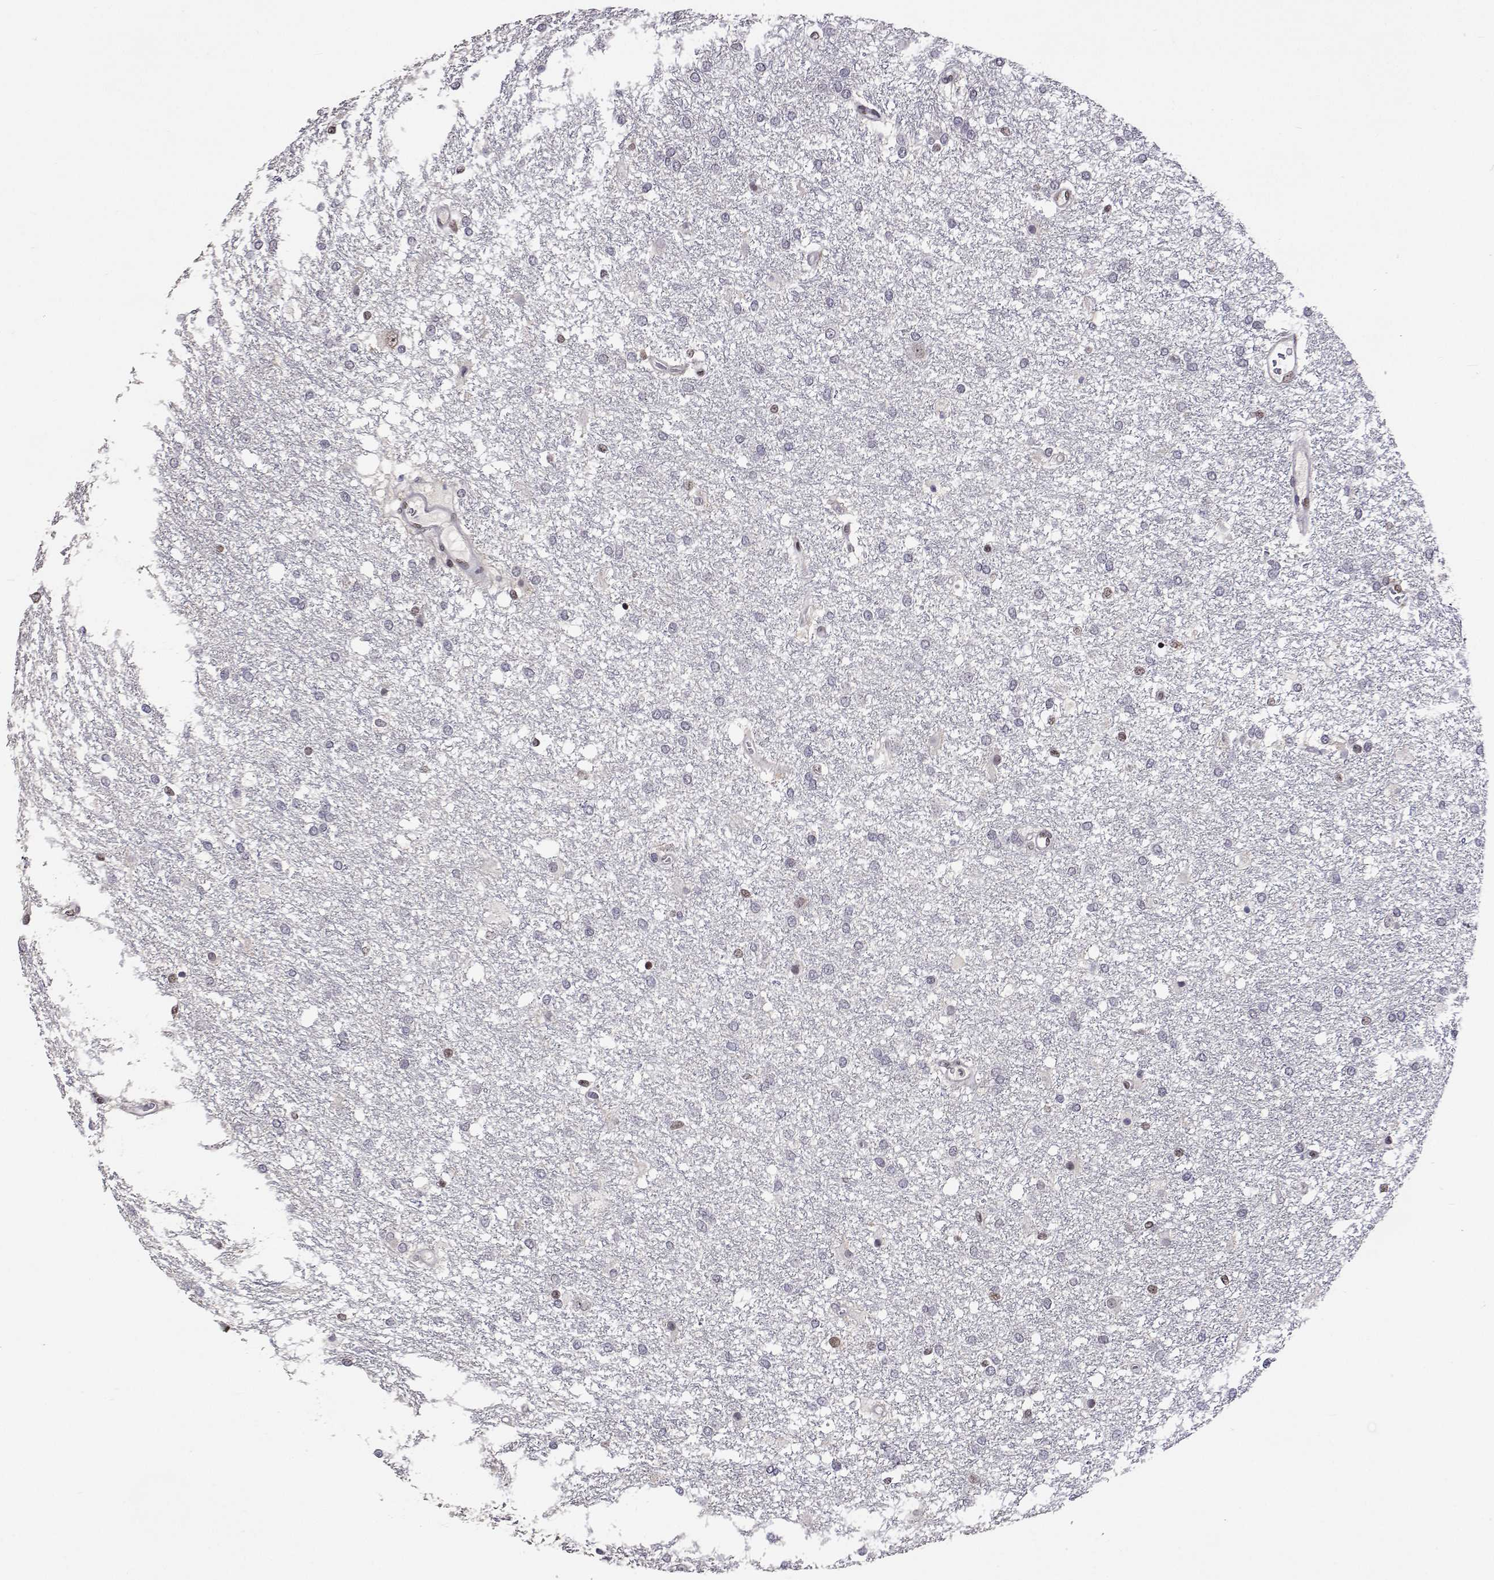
{"staining": {"intensity": "negative", "quantity": "none", "location": "none"}, "tissue": "glioma", "cell_type": "Tumor cells", "image_type": "cancer", "snomed": [{"axis": "morphology", "description": "Glioma, malignant, High grade"}, {"axis": "topography", "description": "Brain"}], "caption": "The photomicrograph reveals no significant positivity in tumor cells of glioma.", "gene": "HNRNPA0", "patient": {"sex": "female", "age": 61}}